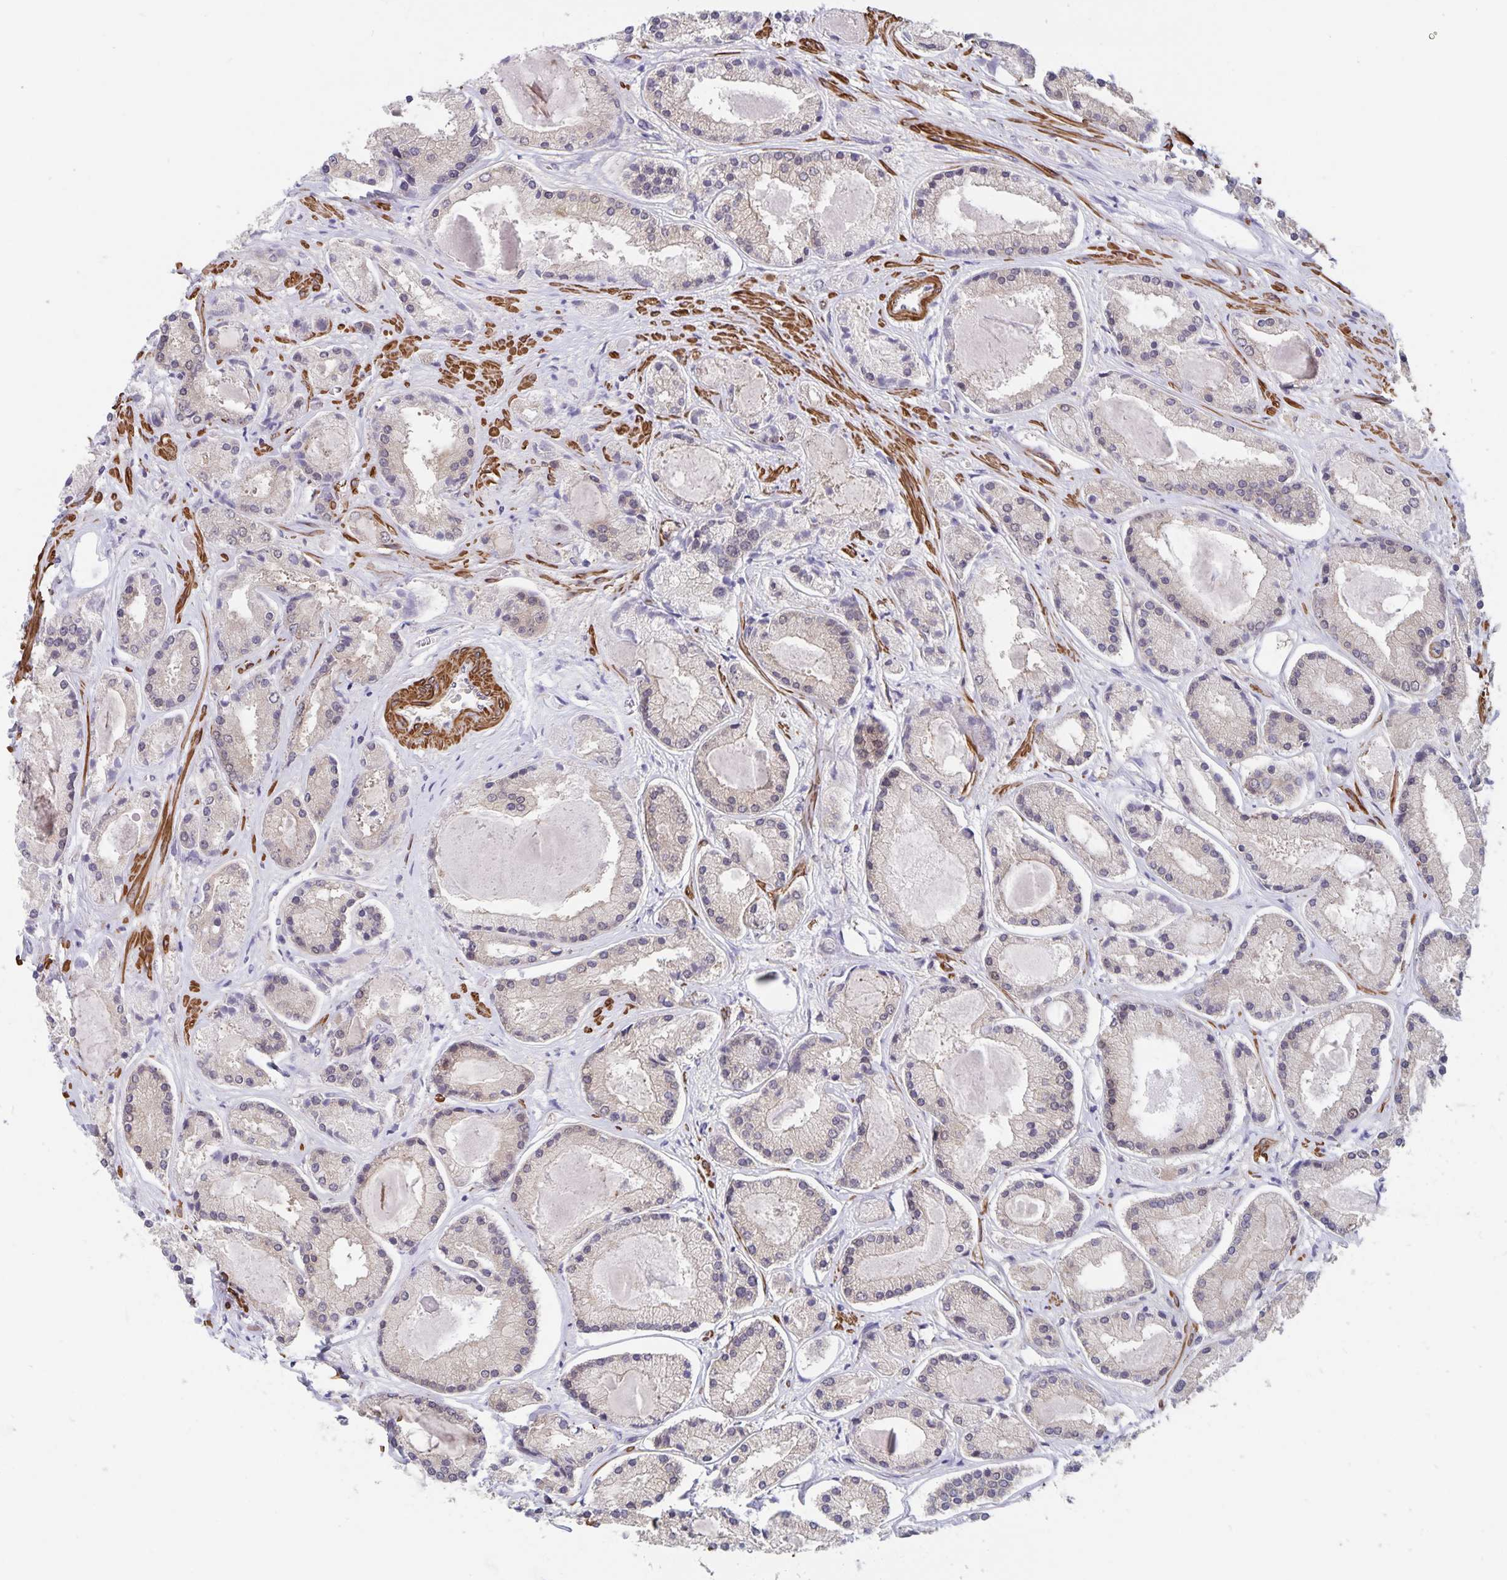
{"staining": {"intensity": "negative", "quantity": "none", "location": "none"}, "tissue": "prostate cancer", "cell_type": "Tumor cells", "image_type": "cancer", "snomed": [{"axis": "morphology", "description": "Adenocarcinoma, High grade"}, {"axis": "topography", "description": "Prostate"}], "caption": "Tumor cells are negative for protein expression in human adenocarcinoma (high-grade) (prostate).", "gene": "BAG6", "patient": {"sex": "male", "age": 67}}